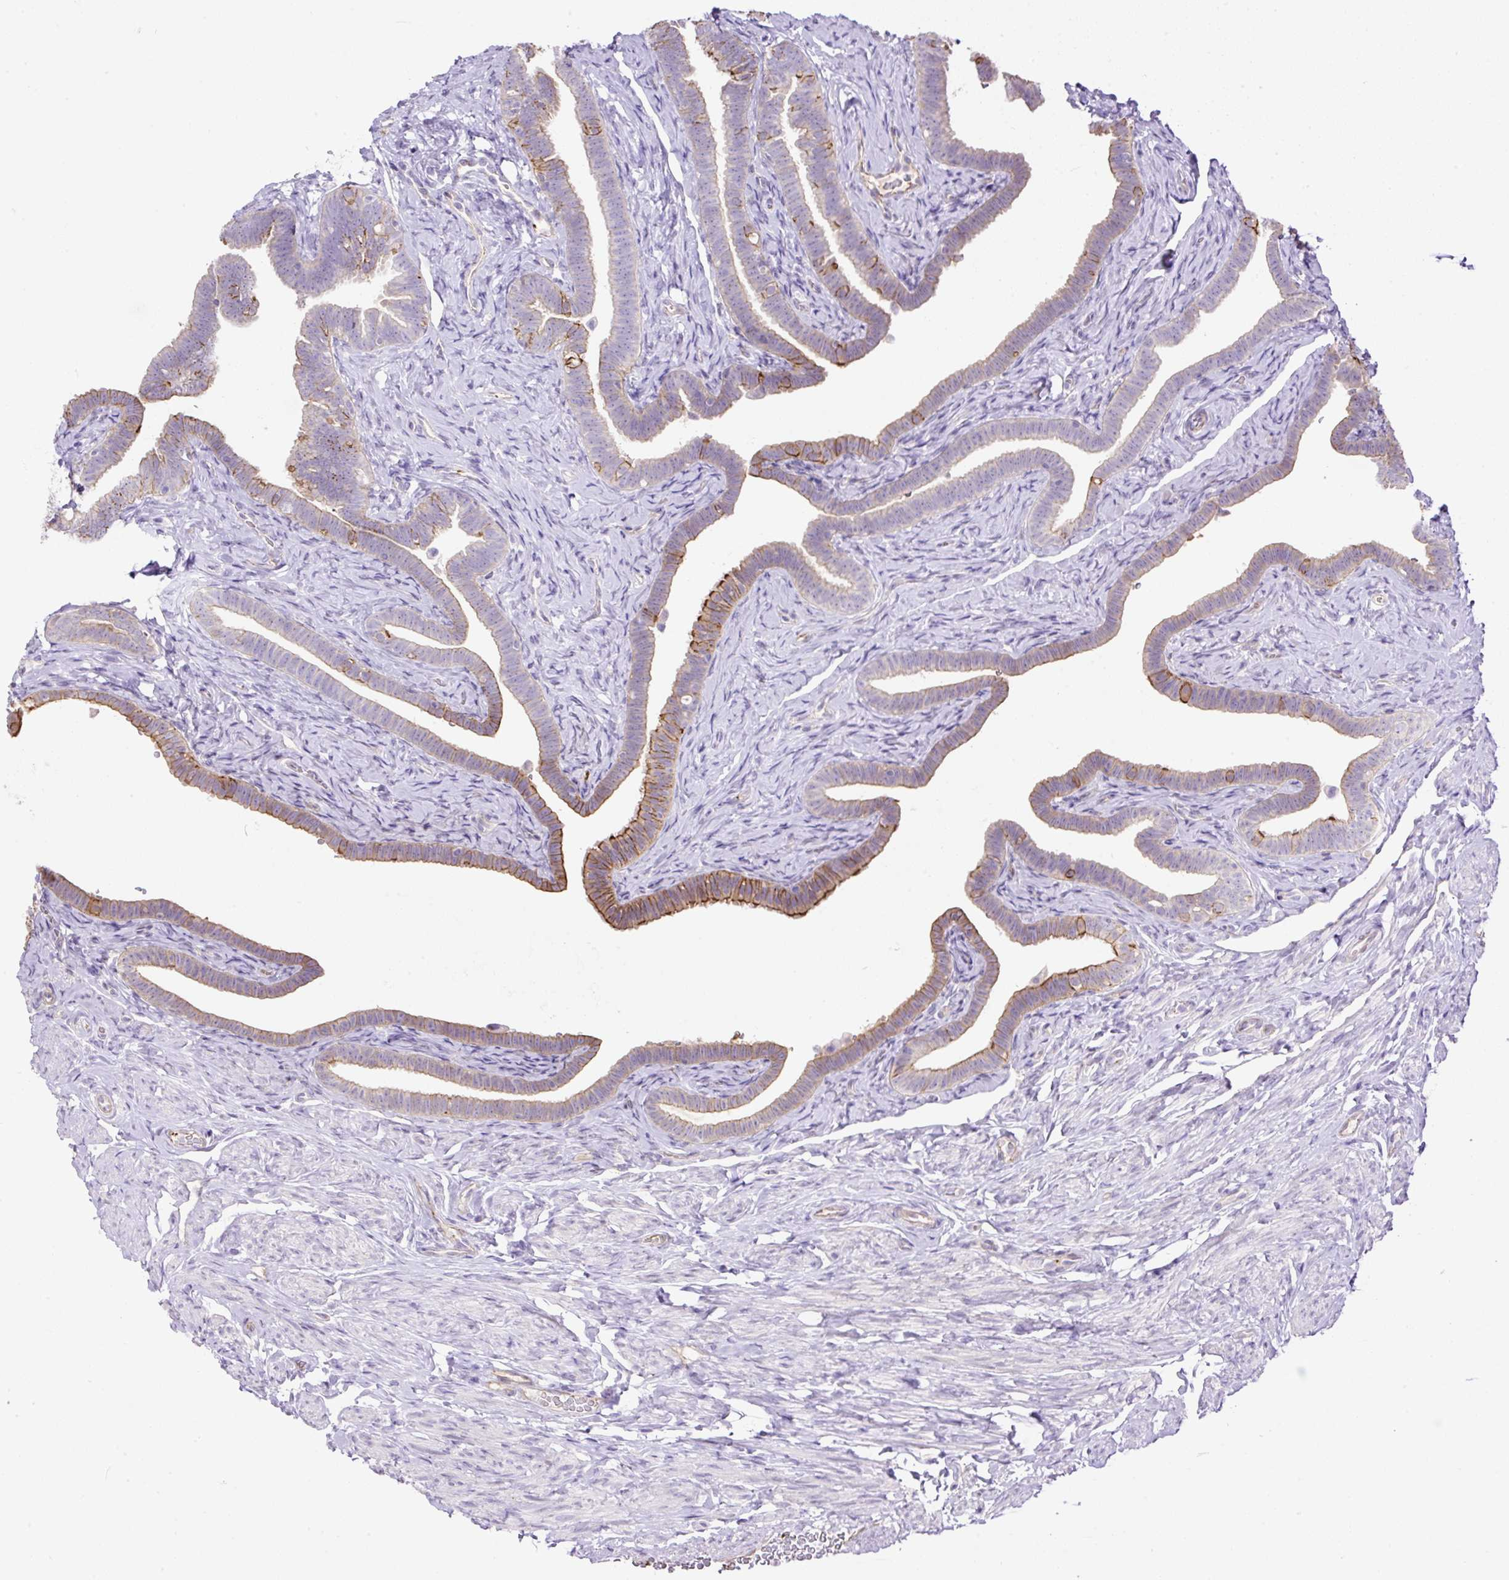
{"staining": {"intensity": "strong", "quantity": "25%-75%", "location": "cytoplasmic/membranous"}, "tissue": "fallopian tube", "cell_type": "Glandular cells", "image_type": "normal", "snomed": [{"axis": "morphology", "description": "Normal tissue, NOS"}, {"axis": "topography", "description": "Fallopian tube"}], "caption": "Immunohistochemistry (IHC) of benign fallopian tube displays high levels of strong cytoplasmic/membranous expression in about 25%-75% of glandular cells. The protein of interest is stained brown, and the nuclei are stained in blue (DAB IHC with brightfield microscopy, high magnification).", "gene": "MAGEB16", "patient": {"sex": "female", "age": 69}}